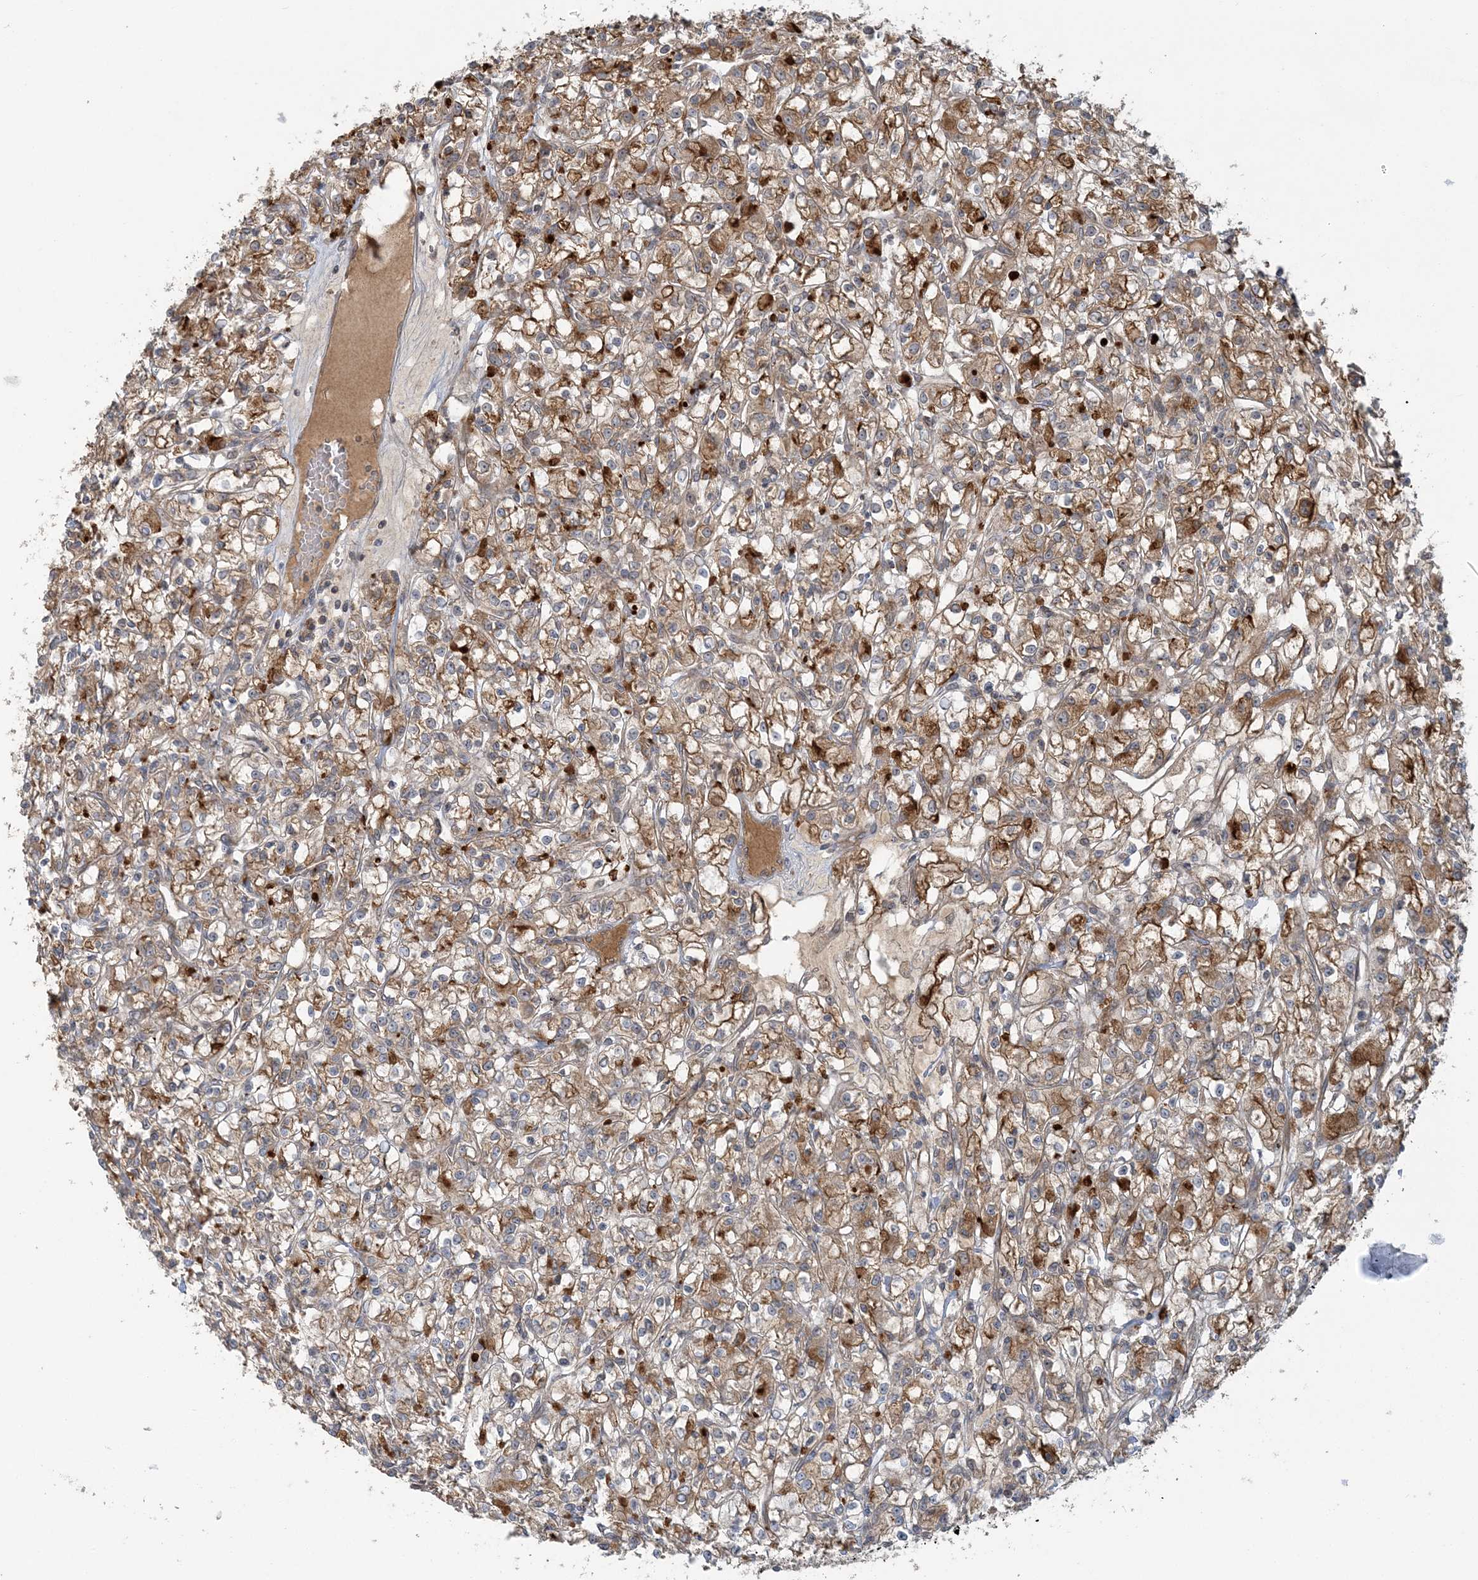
{"staining": {"intensity": "moderate", "quantity": ">75%", "location": "cytoplasmic/membranous"}, "tissue": "renal cancer", "cell_type": "Tumor cells", "image_type": "cancer", "snomed": [{"axis": "morphology", "description": "Adenocarcinoma, NOS"}, {"axis": "topography", "description": "Kidney"}], "caption": "Renal cancer (adenocarcinoma) stained with a brown dye demonstrates moderate cytoplasmic/membranous positive expression in about >75% of tumor cells.", "gene": "STIM2", "patient": {"sex": "female", "age": 59}}